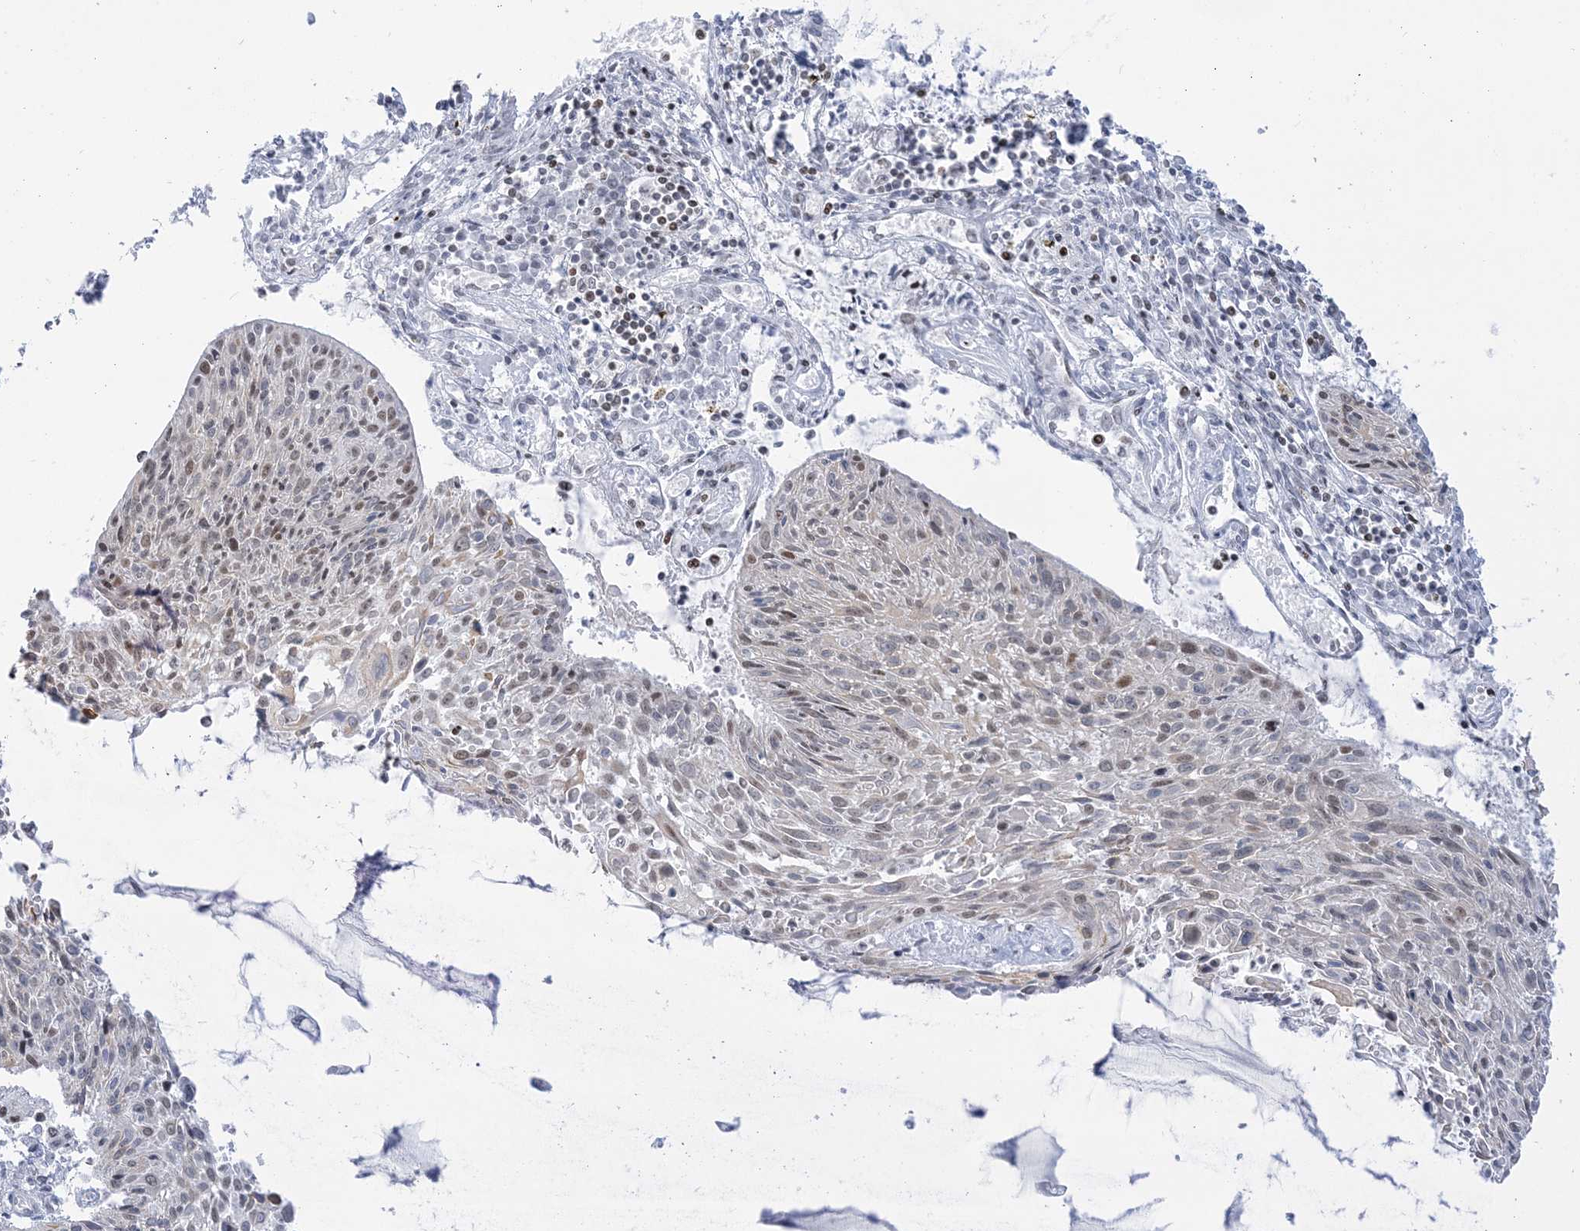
{"staining": {"intensity": "weak", "quantity": "<25%", "location": "nuclear"}, "tissue": "cervical cancer", "cell_type": "Tumor cells", "image_type": "cancer", "snomed": [{"axis": "morphology", "description": "Squamous cell carcinoma, NOS"}, {"axis": "topography", "description": "Cervix"}], "caption": "Image shows no protein positivity in tumor cells of squamous cell carcinoma (cervical) tissue.", "gene": "DDX21", "patient": {"sex": "female", "age": 51}}